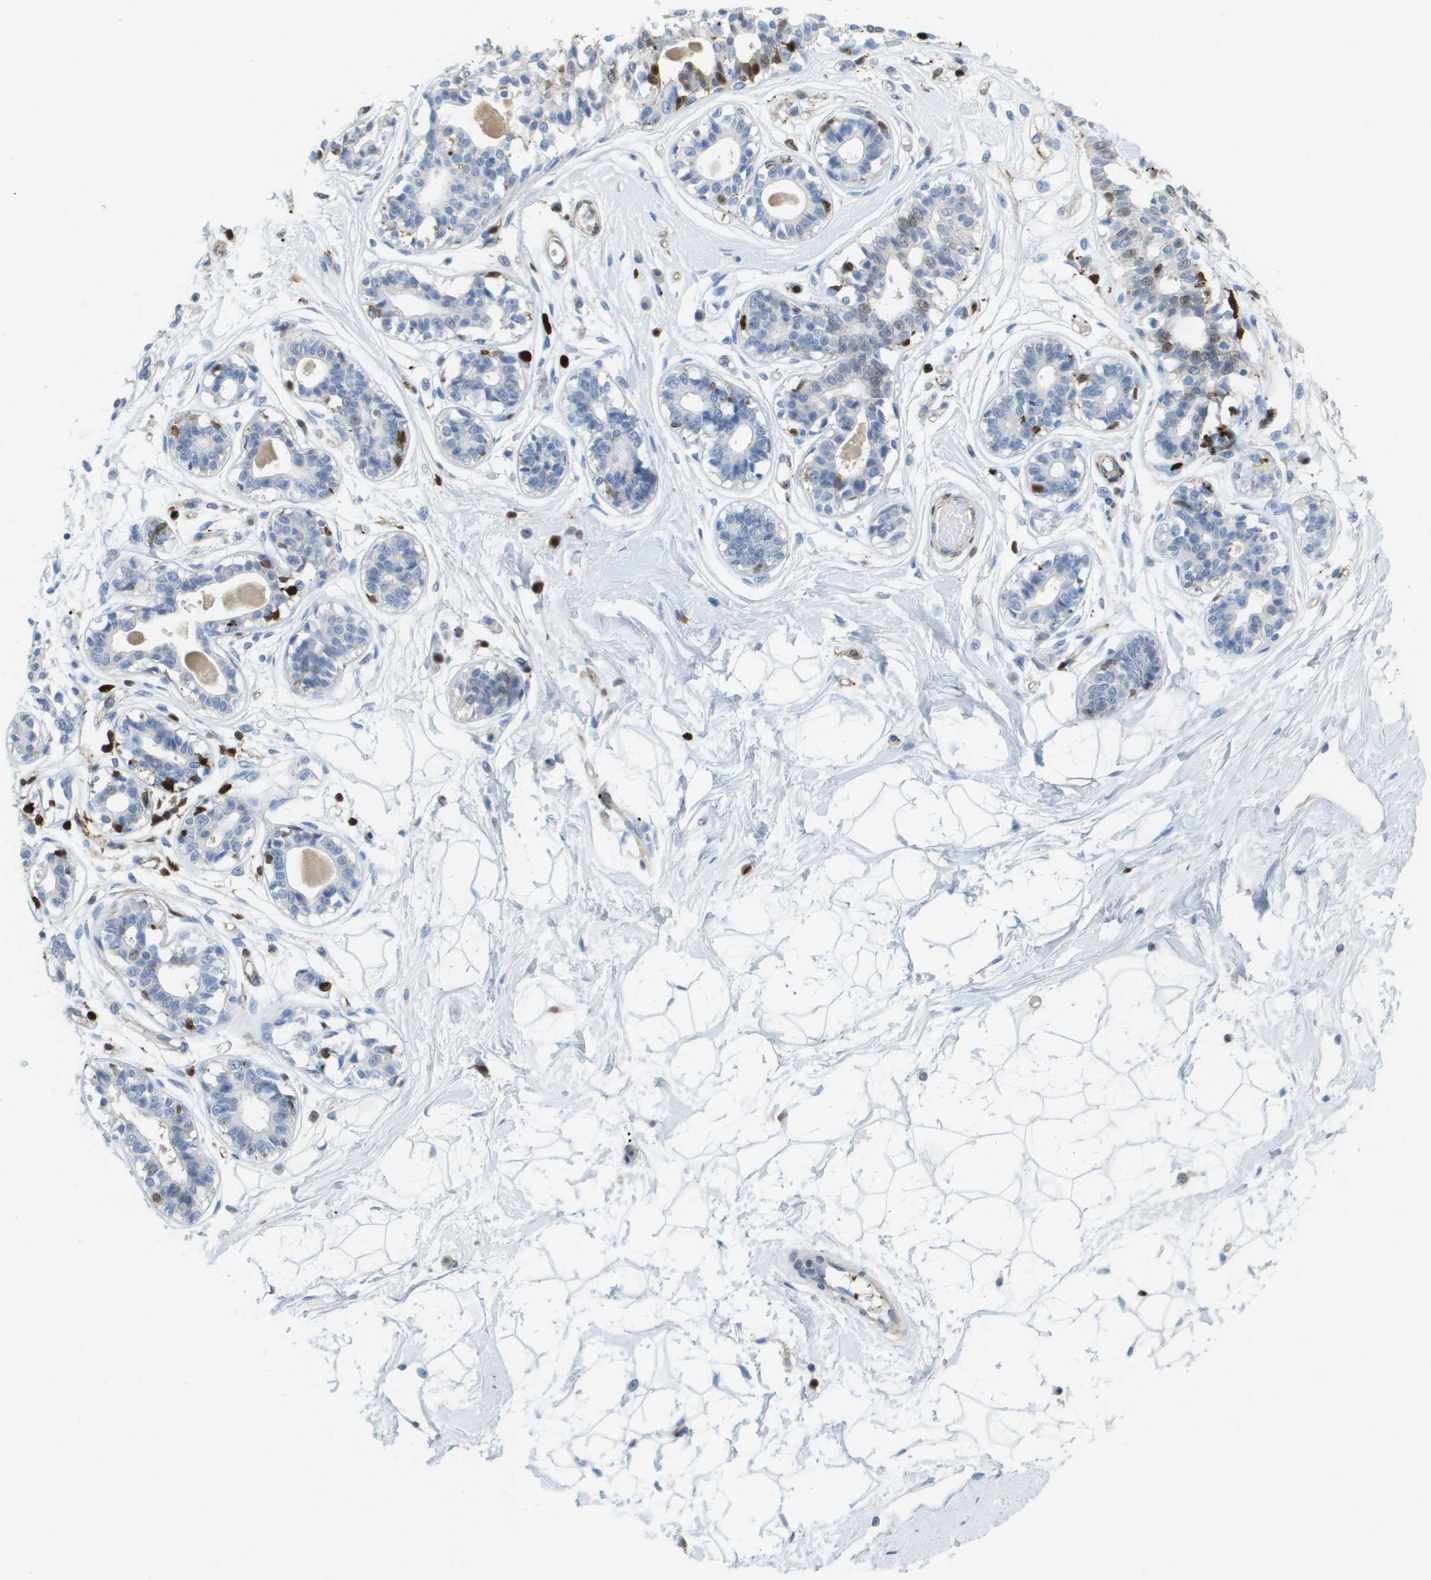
{"staining": {"intensity": "negative", "quantity": "none", "location": "none"}, "tissue": "breast", "cell_type": "Adipocytes", "image_type": "normal", "snomed": [{"axis": "morphology", "description": "Normal tissue, NOS"}, {"axis": "topography", "description": "Breast"}], "caption": "Protein analysis of normal breast shows no significant staining in adipocytes. (Stains: DAB immunohistochemistry with hematoxylin counter stain, Microscopy: brightfield microscopy at high magnification).", "gene": "DOCK5", "patient": {"sex": "female", "age": 45}}